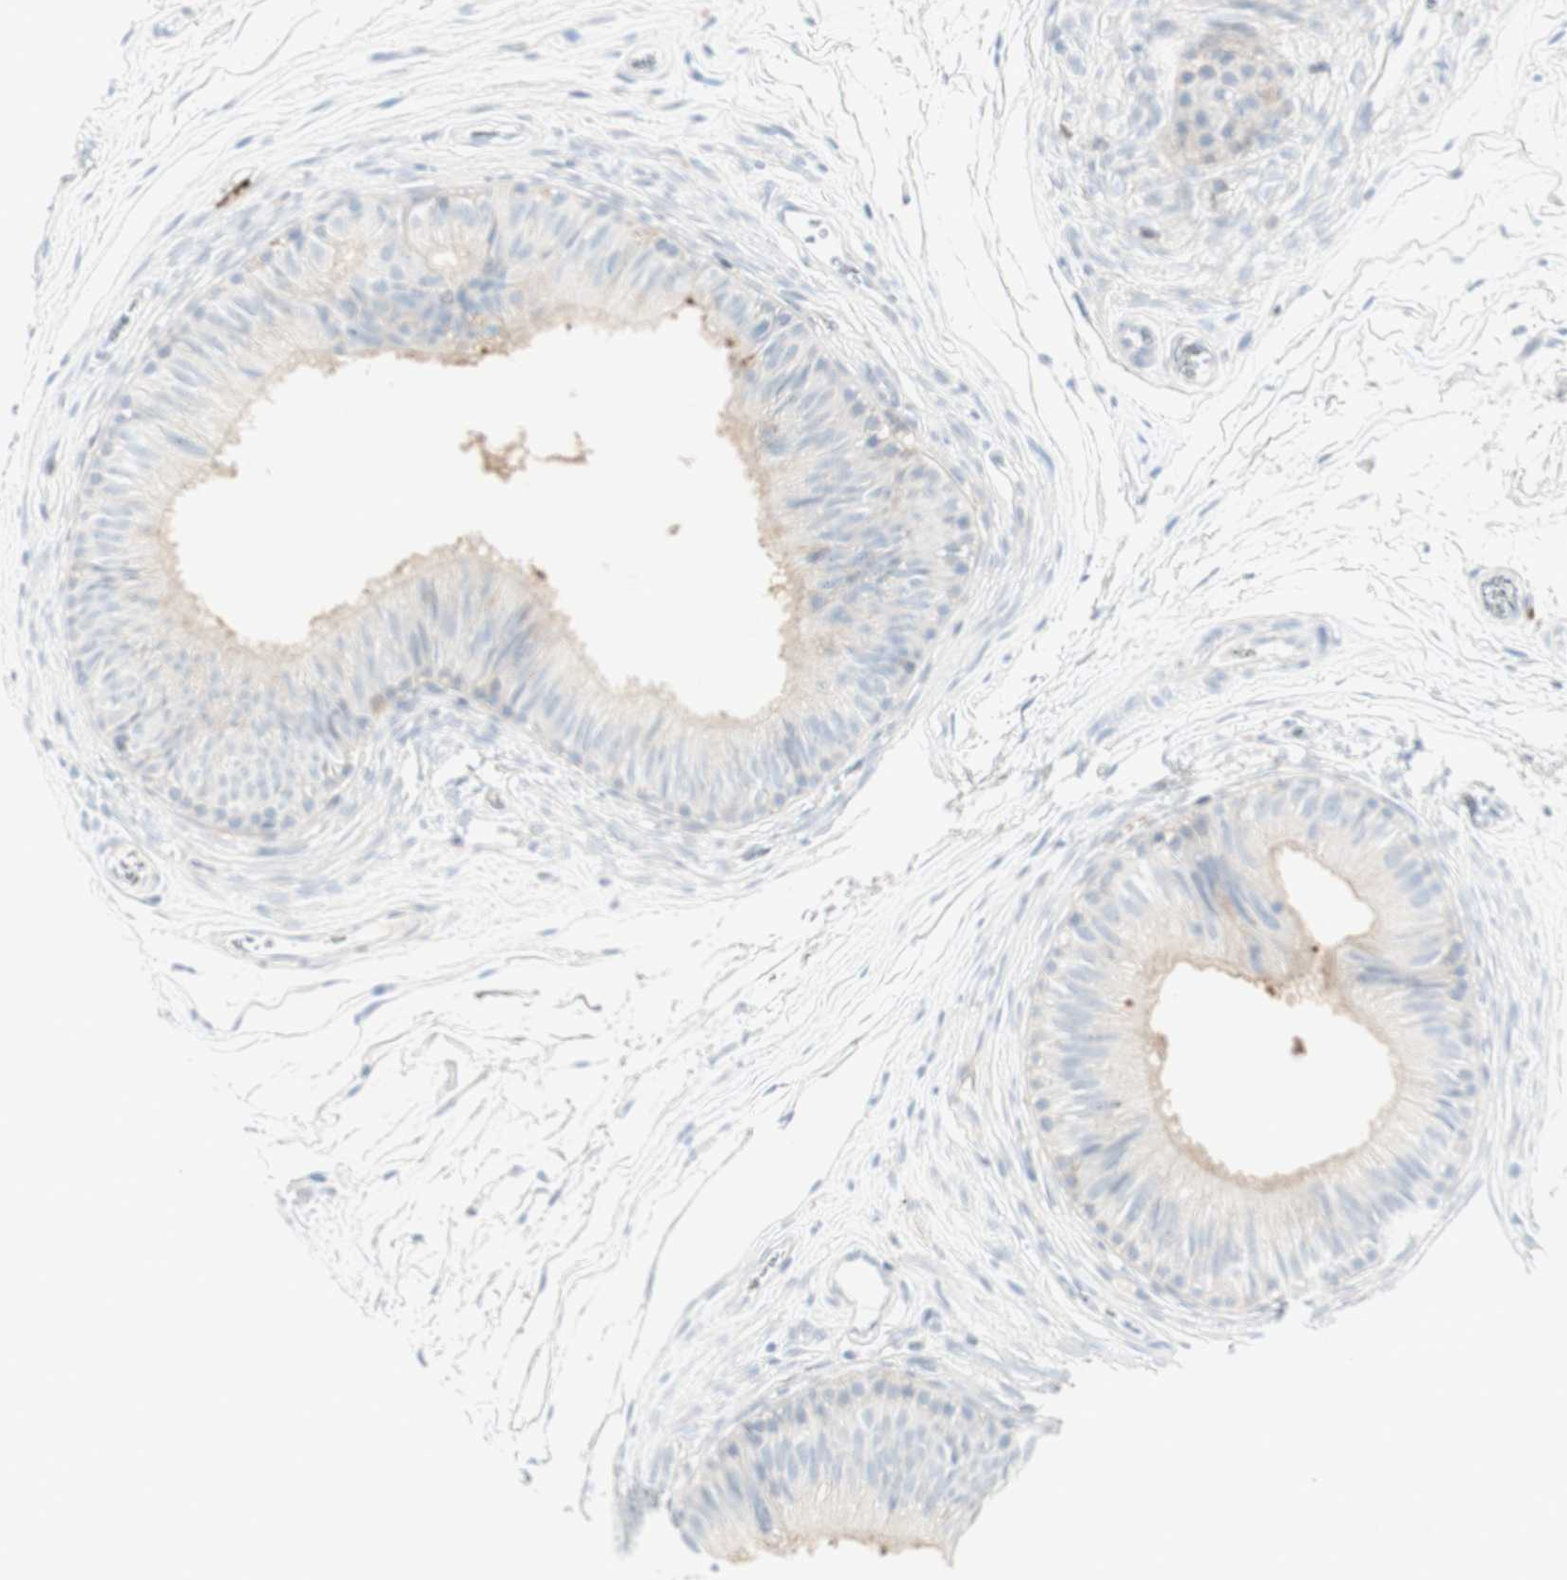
{"staining": {"intensity": "negative", "quantity": "none", "location": "none"}, "tissue": "epididymis", "cell_type": "Glandular cells", "image_type": "normal", "snomed": [{"axis": "morphology", "description": "Normal tissue, NOS"}, {"axis": "topography", "description": "Epididymis"}], "caption": "This is a micrograph of IHC staining of unremarkable epididymis, which shows no expression in glandular cells.", "gene": "MDK", "patient": {"sex": "male", "age": 36}}